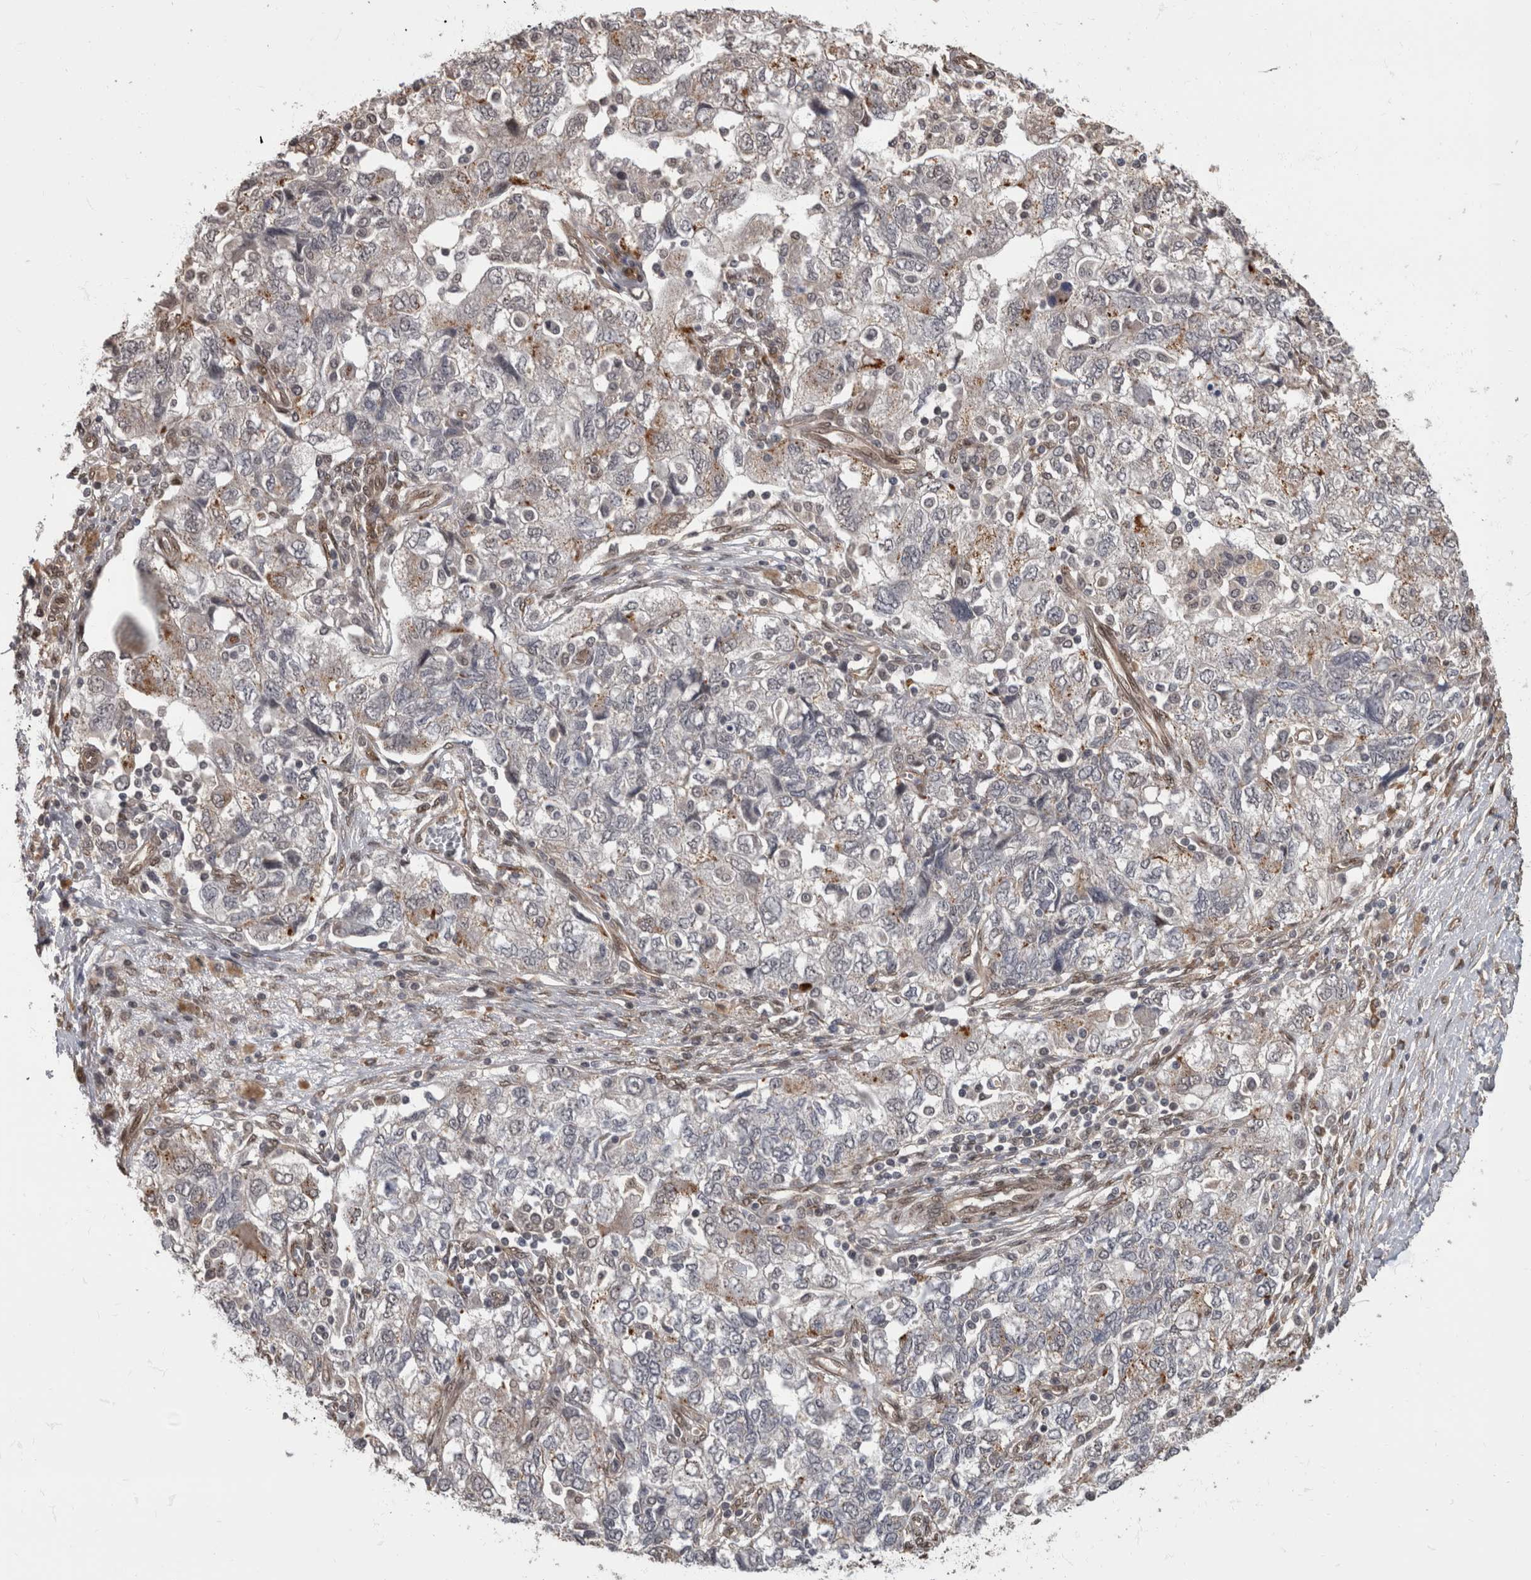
{"staining": {"intensity": "negative", "quantity": "none", "location": "none"}, "tissue": "ovarian cancer", "cell_type": "Tumor cells", "image_type": "cancer", "snomed": [{"axis": "morphology", "description": "Carcinoma, NOS"}, {"axis": "morphology", "description": "Cystadenocarcinoma, serous, NOS"}, {"axis": "topography", "description": "Ovary"}], "caption": "This is an immunohistochemistry micrograph of carcinoma (ovarian). There is no expression in tumor cells.", "gene": "AKT3", "patient": {"sex": "female", "age": 69}}